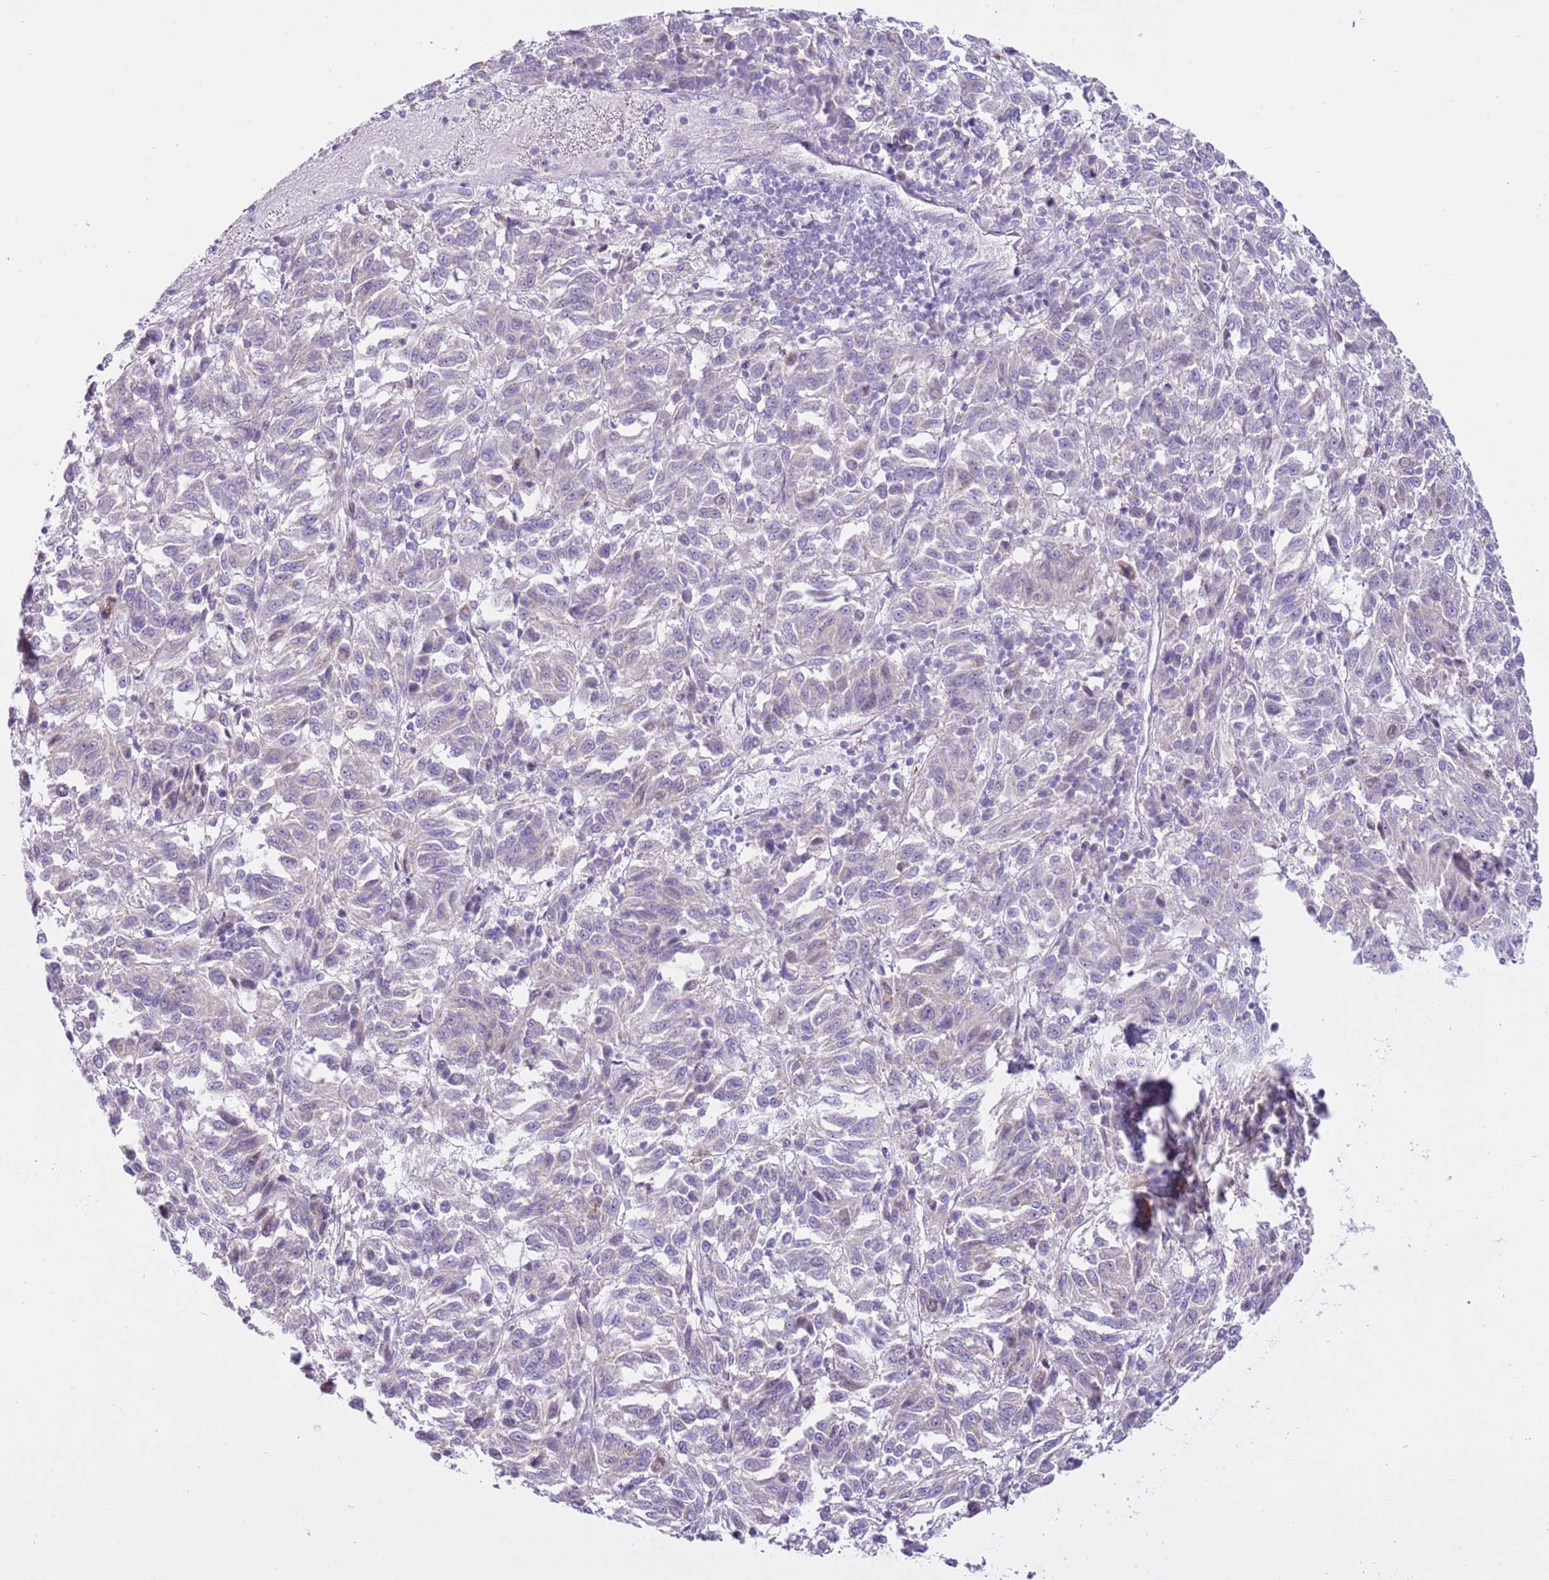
{"staining": {"intensity": "negative", "quantity": "none", "location": "none"}, "tissue": "melanoma", "cell_type": "Tumor cells", "image_type": "cancer", "snomed": [{"axis": "morphology", "description": "Malignant melanoma, Metastatic site"}, {"axis": "topography", "description": "Lung"}], "caption": "This is an IHC micrograph of human malignant melanoma (metastatic site). There is no staining in tumor cells.", "gene": "FBRSL1", "patient": {"sex": "male", "age": 64}}